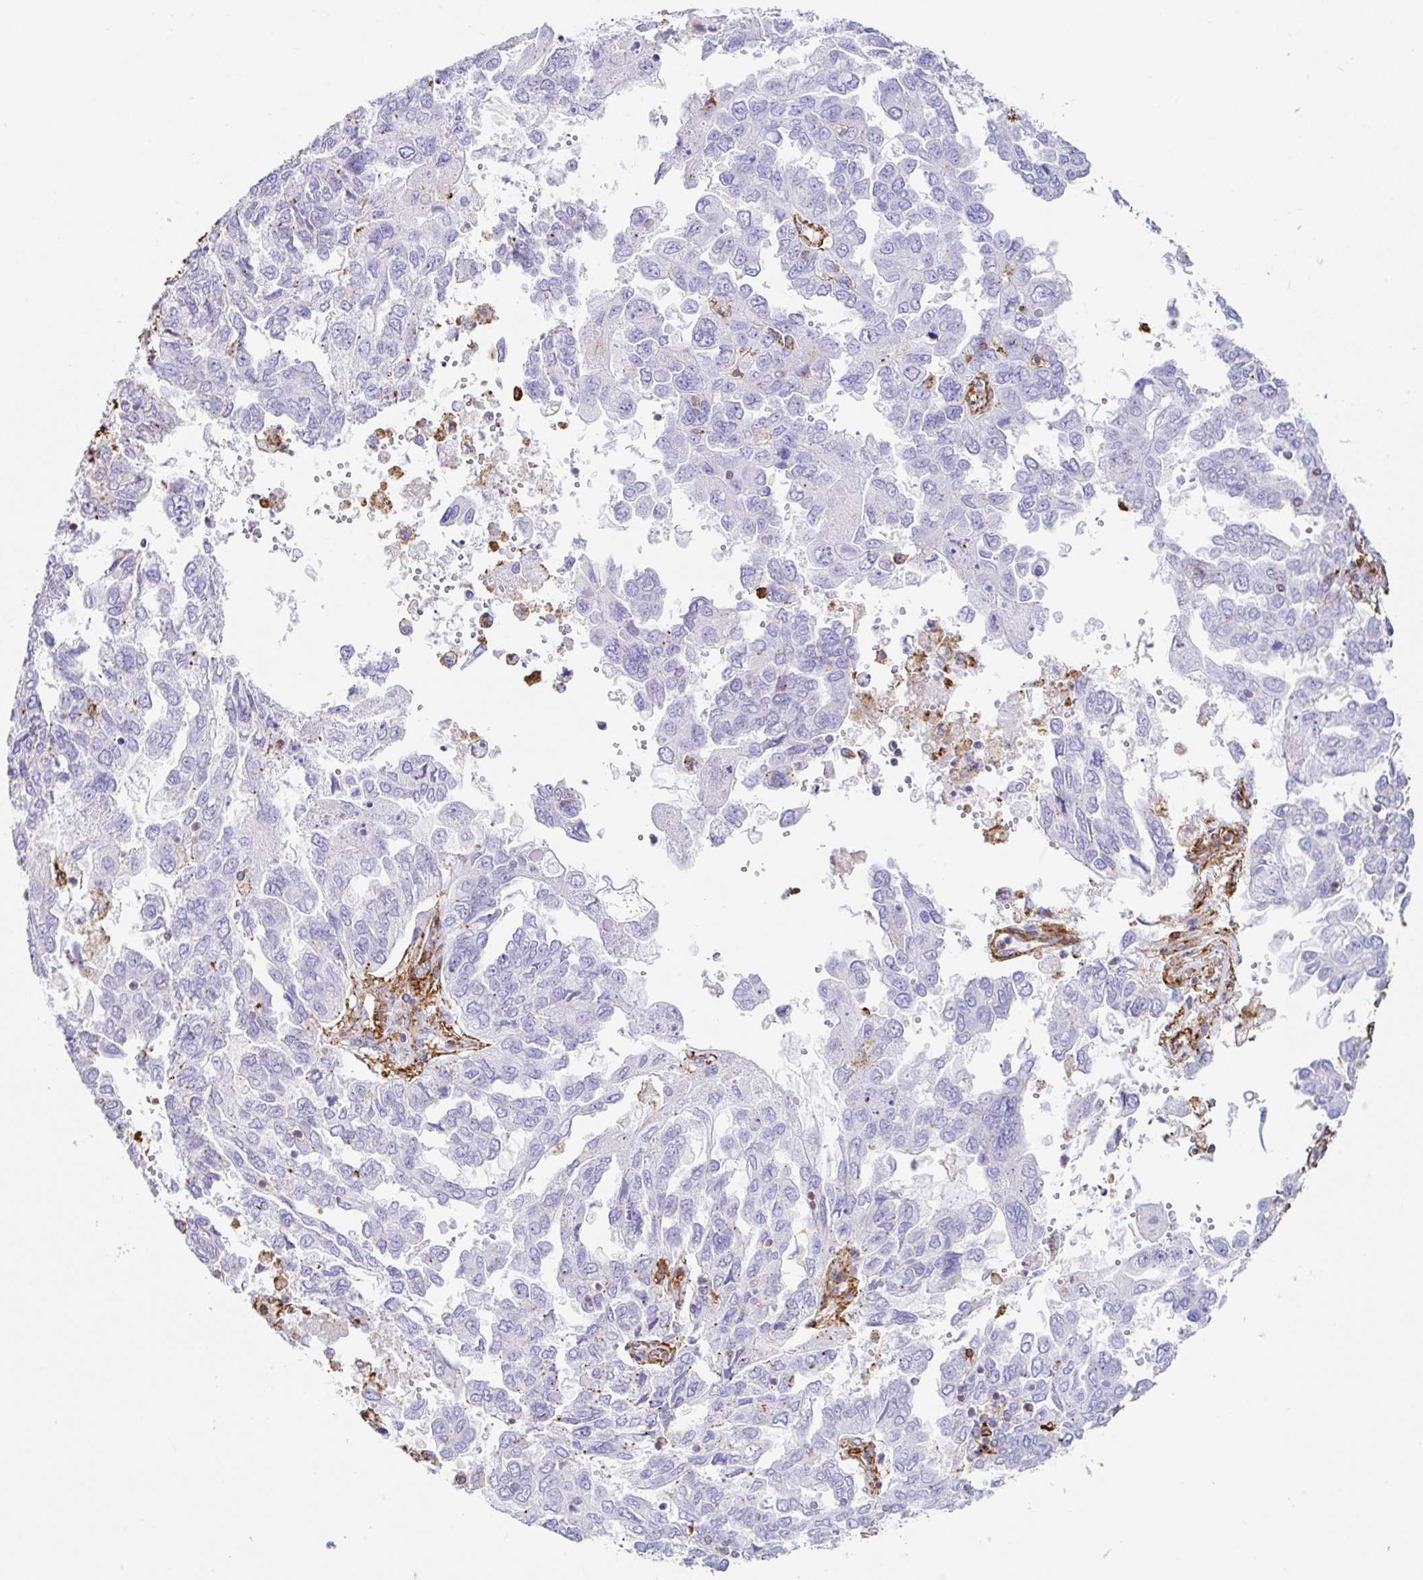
{"staining": {"intensity": "negative", "quantity": "none", "location": "none"}, "tissue": "ovarian cancer", "cell_type": "Tumor cells", "image_type": "cancer", "snomed": [{"axis": "morphology", "description": "Cystadenocarcinoma, serous, NOS"}, {"axis": "topography", "description": "Ovary"}], "caption": "This is a image of immunohistochemistry staining of ovarian serous cystadenocarcinoma, which shows no expression in tumor cells.", "gene": "MTTP", "patient": {"sex": "female", "age": 53}}